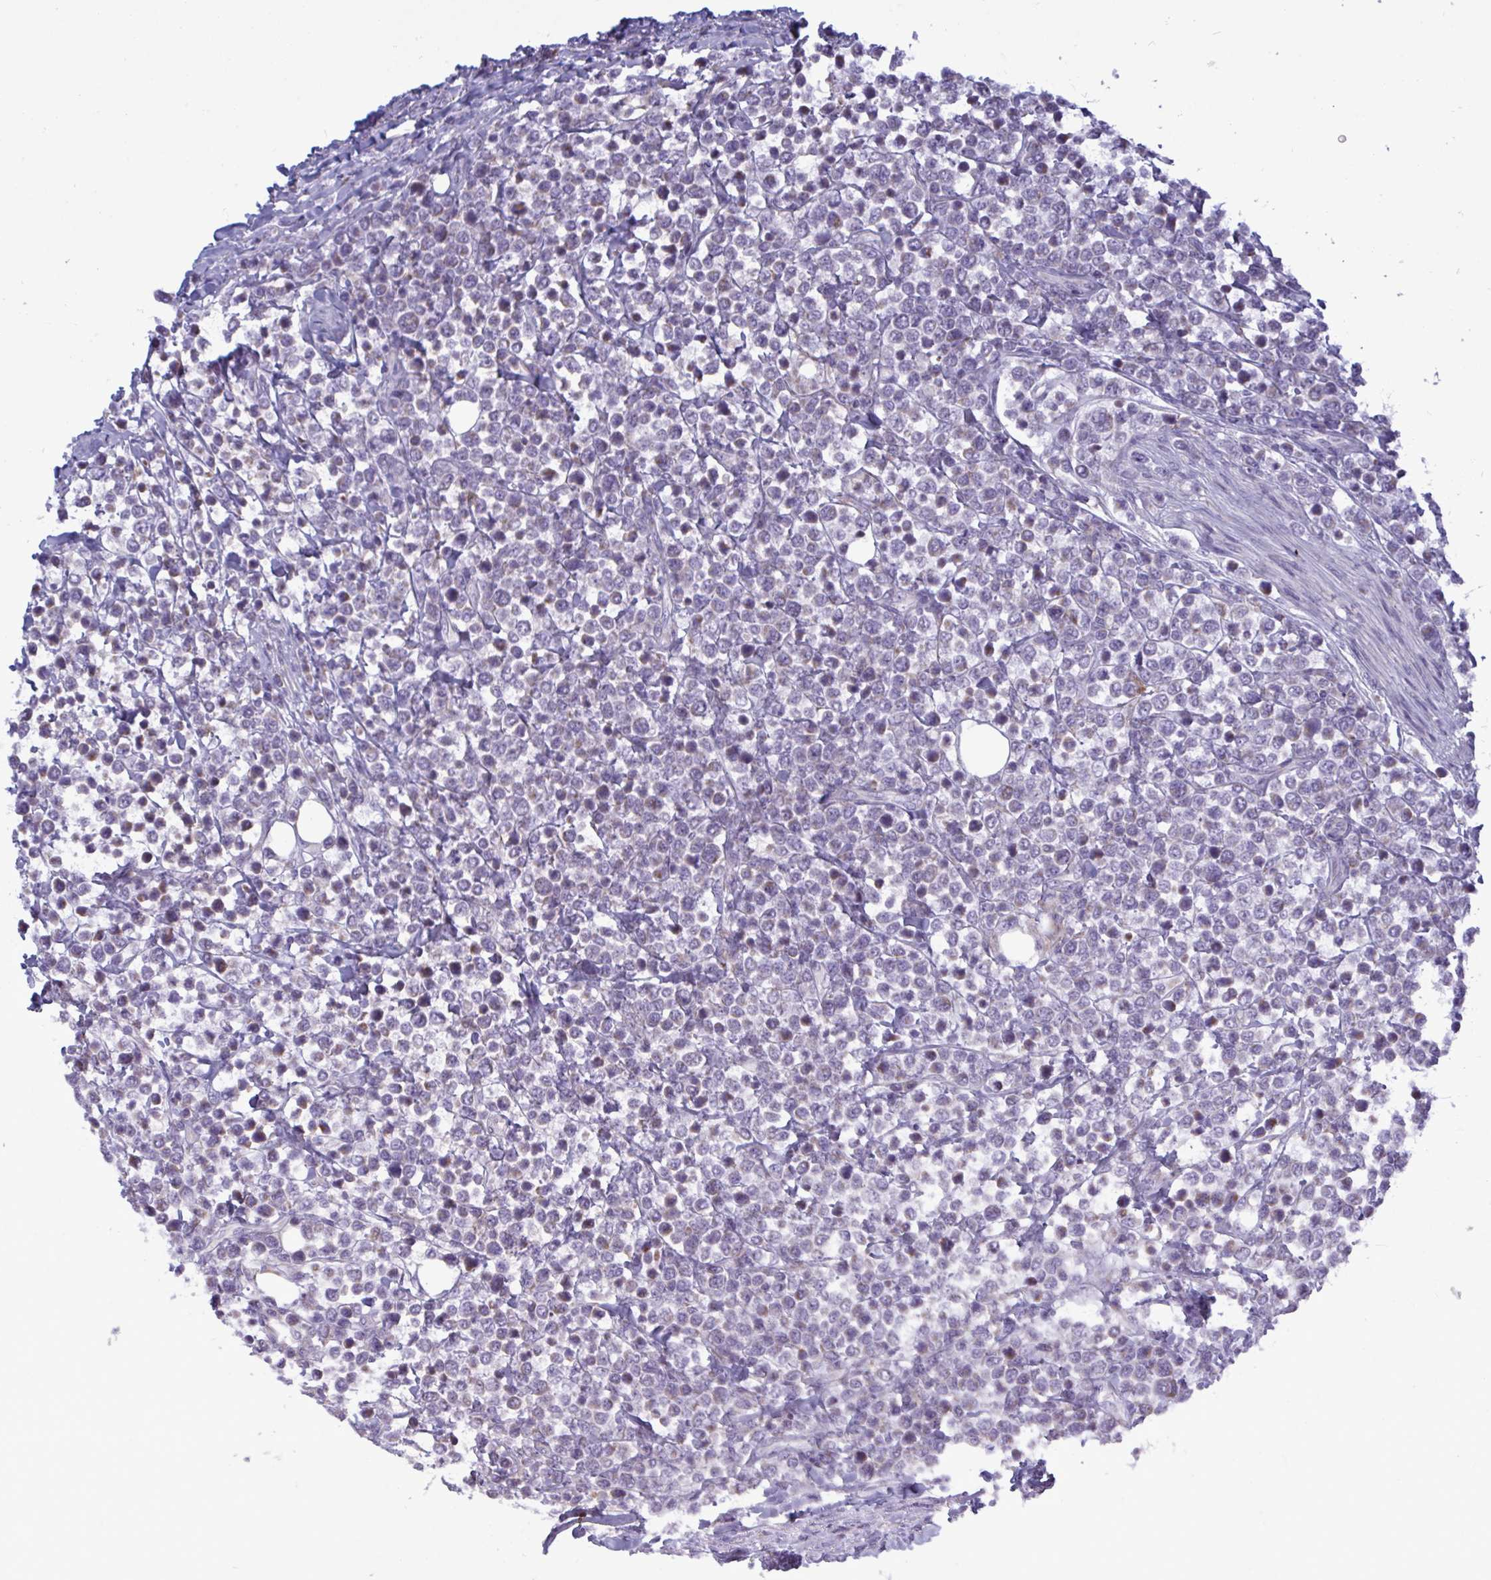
{"staining": {"intensity": "negative", "quantity": "none", "location": "none"}, "tissue": "lymphoma", "cell_type": "Tumor cells", "image_type": "cancer", "snomed": [{"axis": "morphology", "description": "Malignant lymphoma, non-Hodgkin's type, High grade"}, {"axis": "topography", "description": "Soft tissue"}], "caption": "Immunohistochemistry (IHC) micrograph of lymphoma stained for a protein (brown), which demonstrates no expression in tumor cells.", "gene": "ATG9A", "patient": {"sex": "female", "age": 56}}